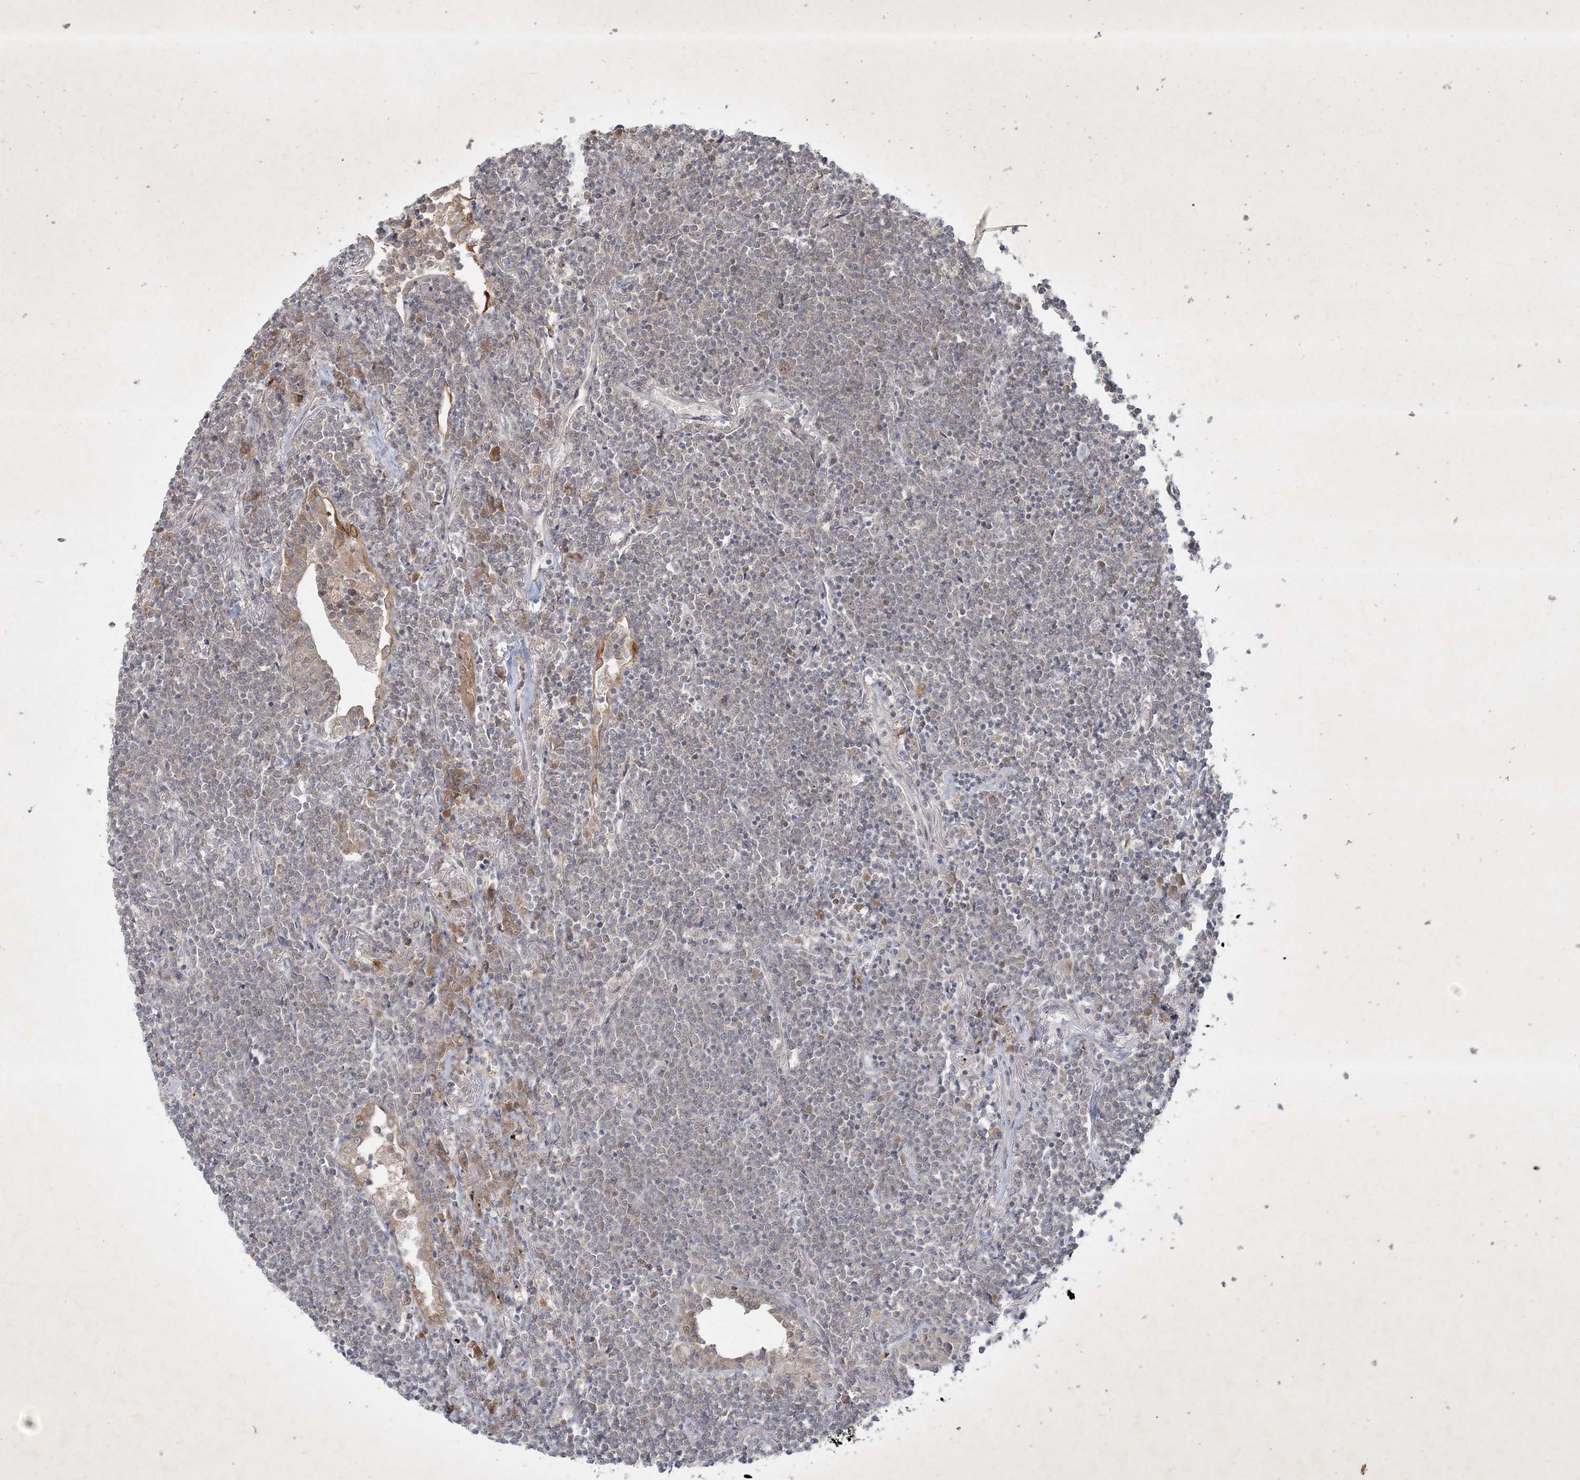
{"staining": {"intensity": "negative", "quantity": "none", "location": "none"}, "tissue": "lymphoma", "cell_type": "Tumor cells", "image_type": "cancer", "snomed": [{"axis": "morphology", "description": "Malignant lymphoma, non-Hodgkin's type, Low grade"}, {"axis": "topography", "description": "Lung"}], "caption": "Tumor cells show no significant expression in lymphoma. The staining is performed using DAB (3,3'-diaminobenzidine) brown chromogen with nuclei counter-stained in using hematoxylin.", "gene": "BOD1", "patient": {"sex": "female", "age": 71}}